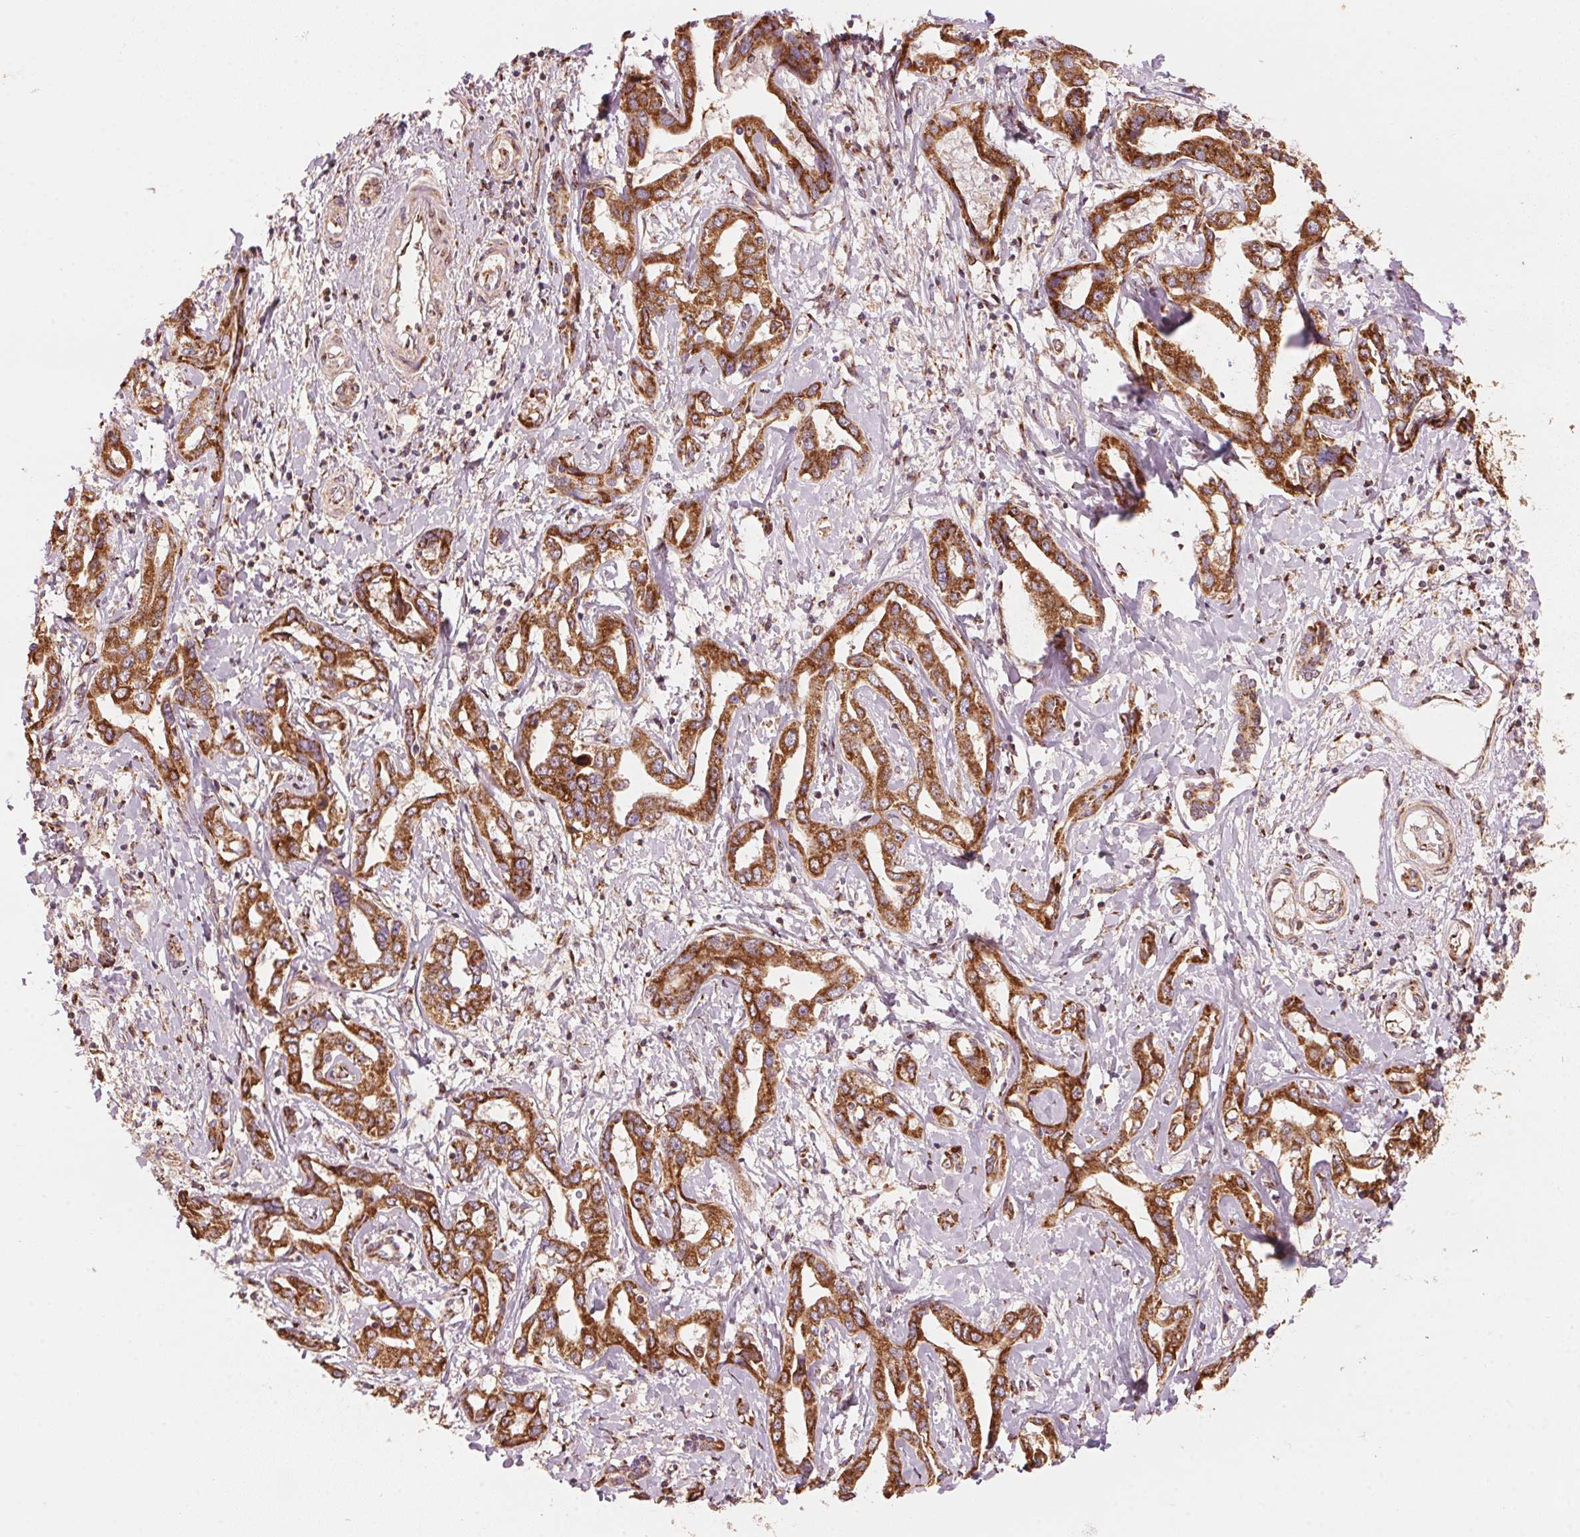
{"staining": {"intensity": "strong", "quantity": ">75%", "location": "cytoplasmic/membranous"}, "tissue": "liver cancer", "cell_type": "Tumor cells", "image_type": "cancer", "snomed": [{"axis": "morphology", "description": "Cholangiocarcinoma"}, {"axis": "topography", "description": "Liver"}], "caption": "Cholangiocarcinoma (liver) stained with DAB IHC reveals high levels of strong cytoplasmic/membranous staining in approximately >75% of tumor cells. The staining was performed using DAB to visualize the protein expression in brown, while the nuclei were stained in blue with hematoxylin (Magnification: 20x).", "gene": "TOMM70", "patient": {"sex": "male", "age": 59}}